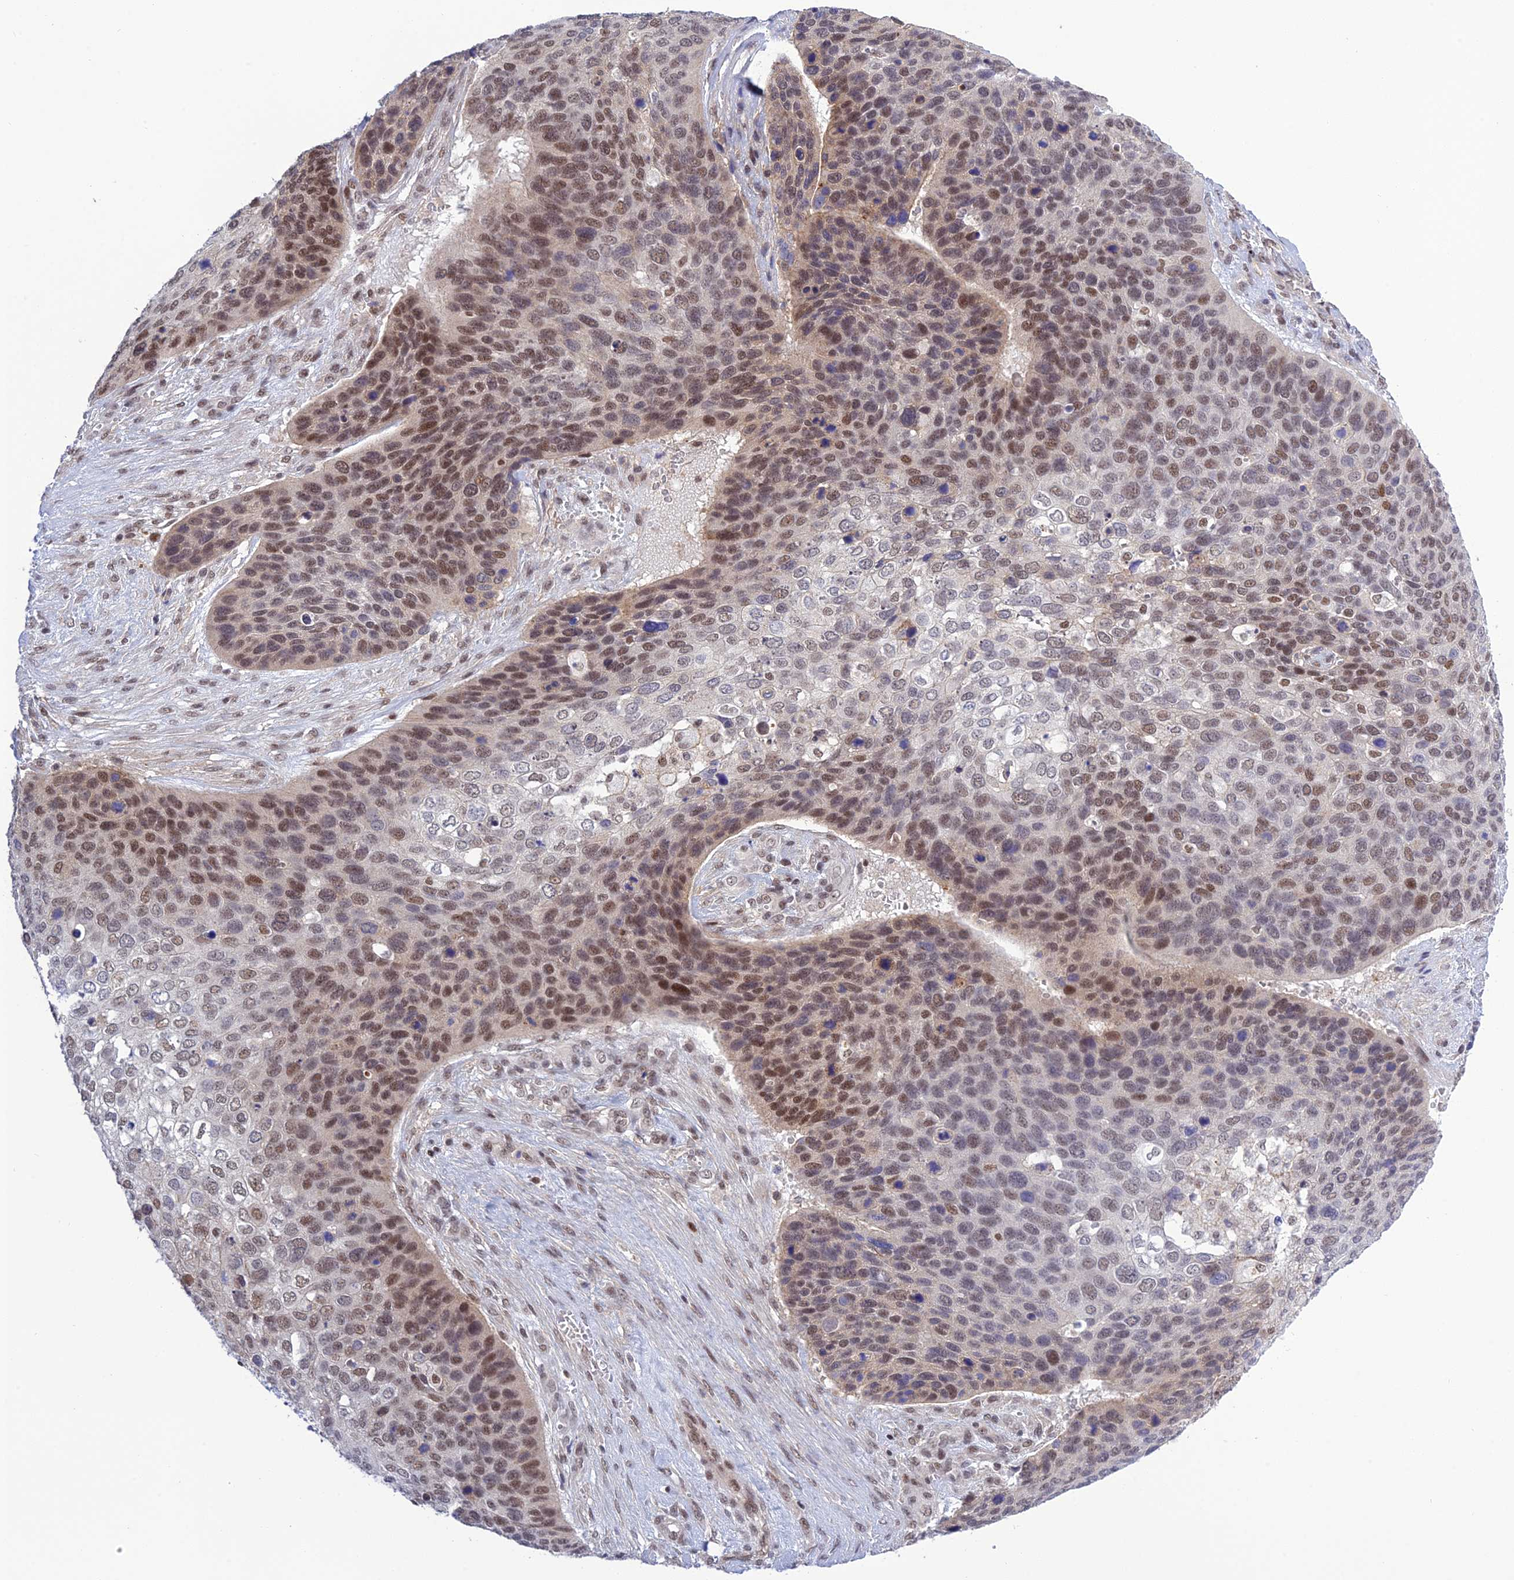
{"staining": {"intensity": "moderate", "quantity": ">75%", "location": "nuclear"}, "tissue": "skin cancer", "cell_type": "Tumor cells", "image_type": "cancer", "snomed": [{"axis": "morphology", "description": "Basal cell carcinoma"}, {"axis": "topography", "description": "Skin"}], "caption": "Basal cell carcinoma (skin) tissue reveals moderate nuclear staining in about >75% of tumor cells, visualized by immunohistochemistry. (IHC, brightfield microscopy, high magnification).", "gene": "TCEA1", "patient": {"sex": "female", "age": 74}}